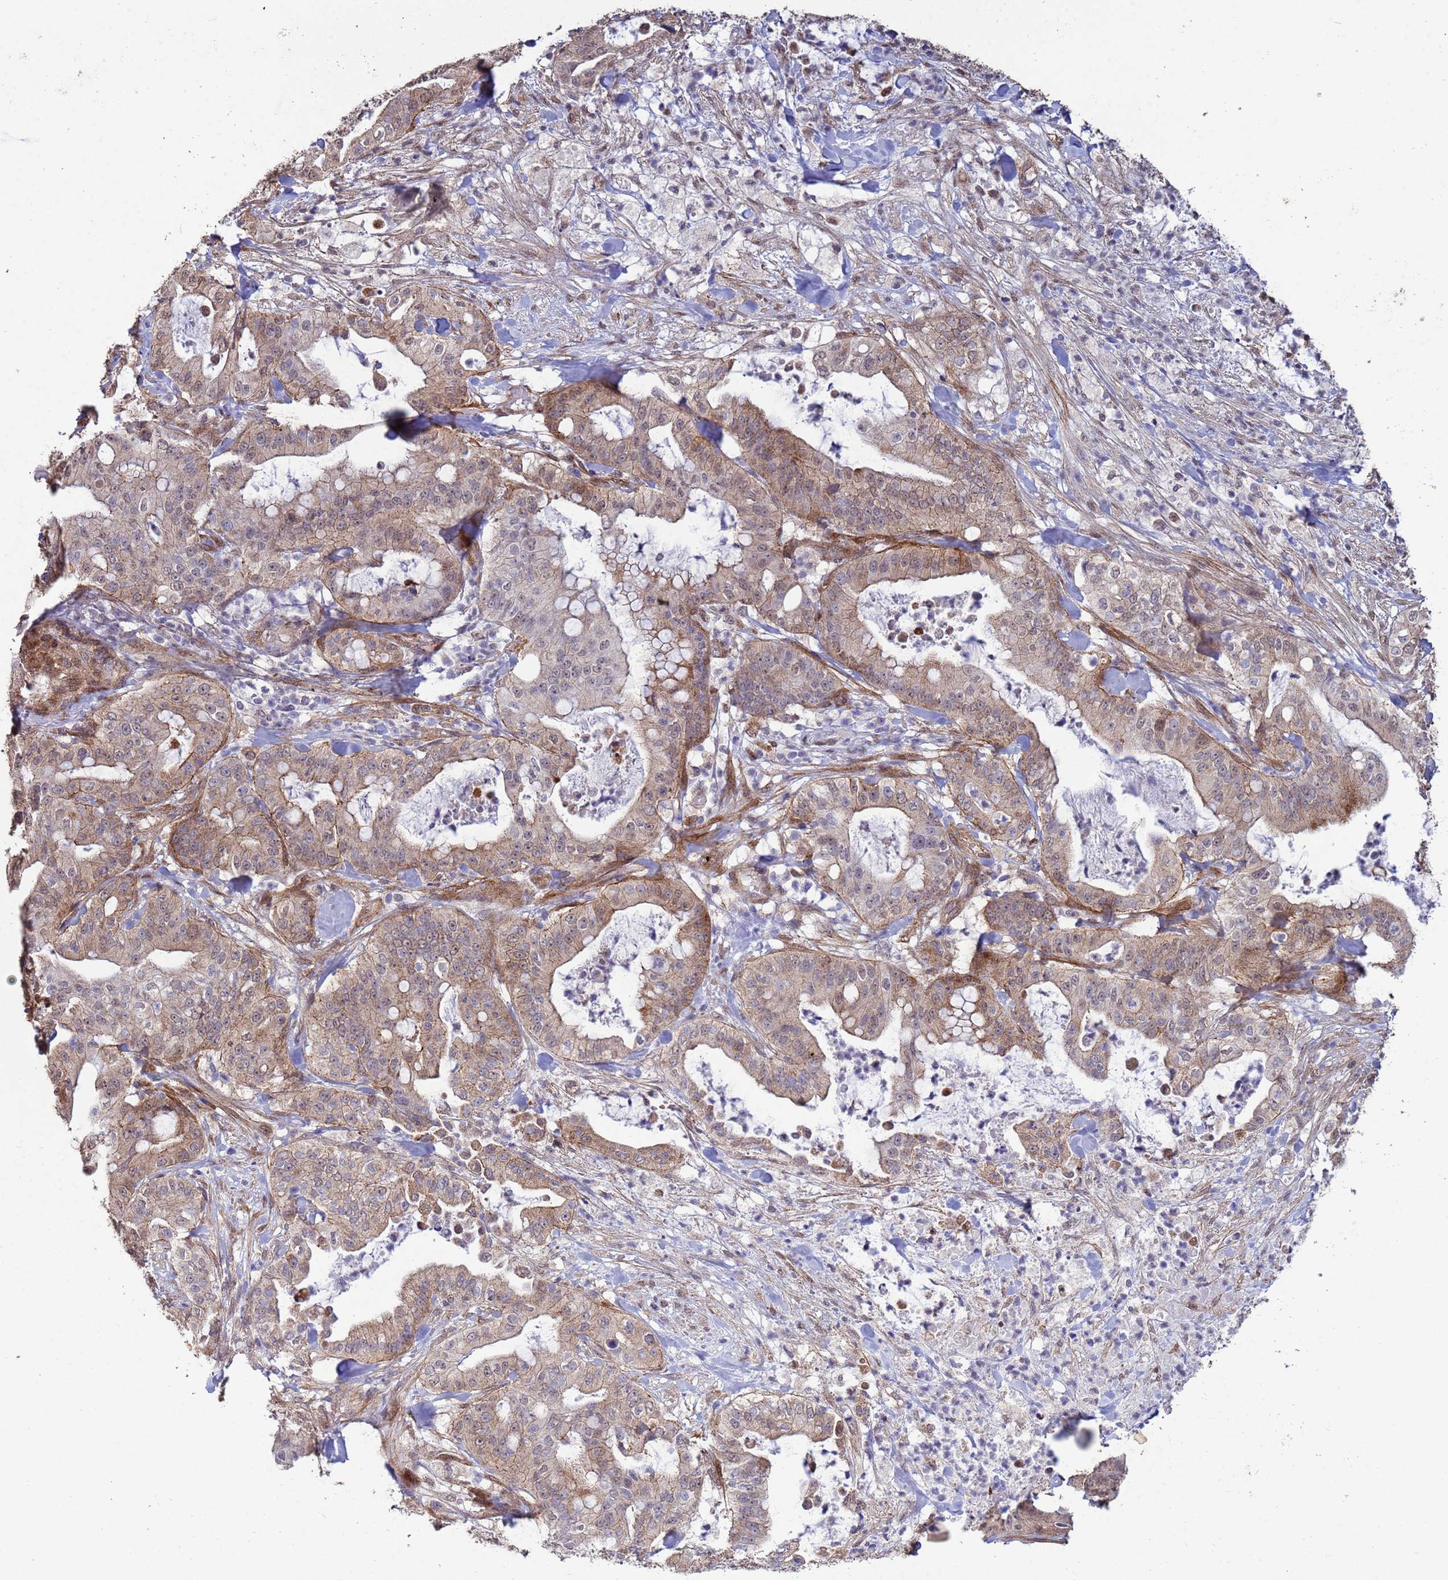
{"staining": {"intensity": "moderate", "quantity": "25%-75%", "location": "cytoplasmic/membranous"}, "tissue": "pancreatic cancer", "cell_type": "Tumor cells", "image_type": "cancer", "snomed": [{"axis": "morphology", "description": "Adenocarcinoma, NOS"}, {"axis": "topography", "description": "Pancreas"}], "caption": "IHC image of neoplastic tissue: pancreatic cancer (adenocarcinoma) stained using immunohistochemistry (IHC) demonstrates medium levels of moderate protein expression localized specifically in the cytoplasmic/membranous of tumor cells, appearing as a cytoplasmic/membranous brown color.", "gene": "TRIP6", "patient": {"sex": "male", "age": 71}}